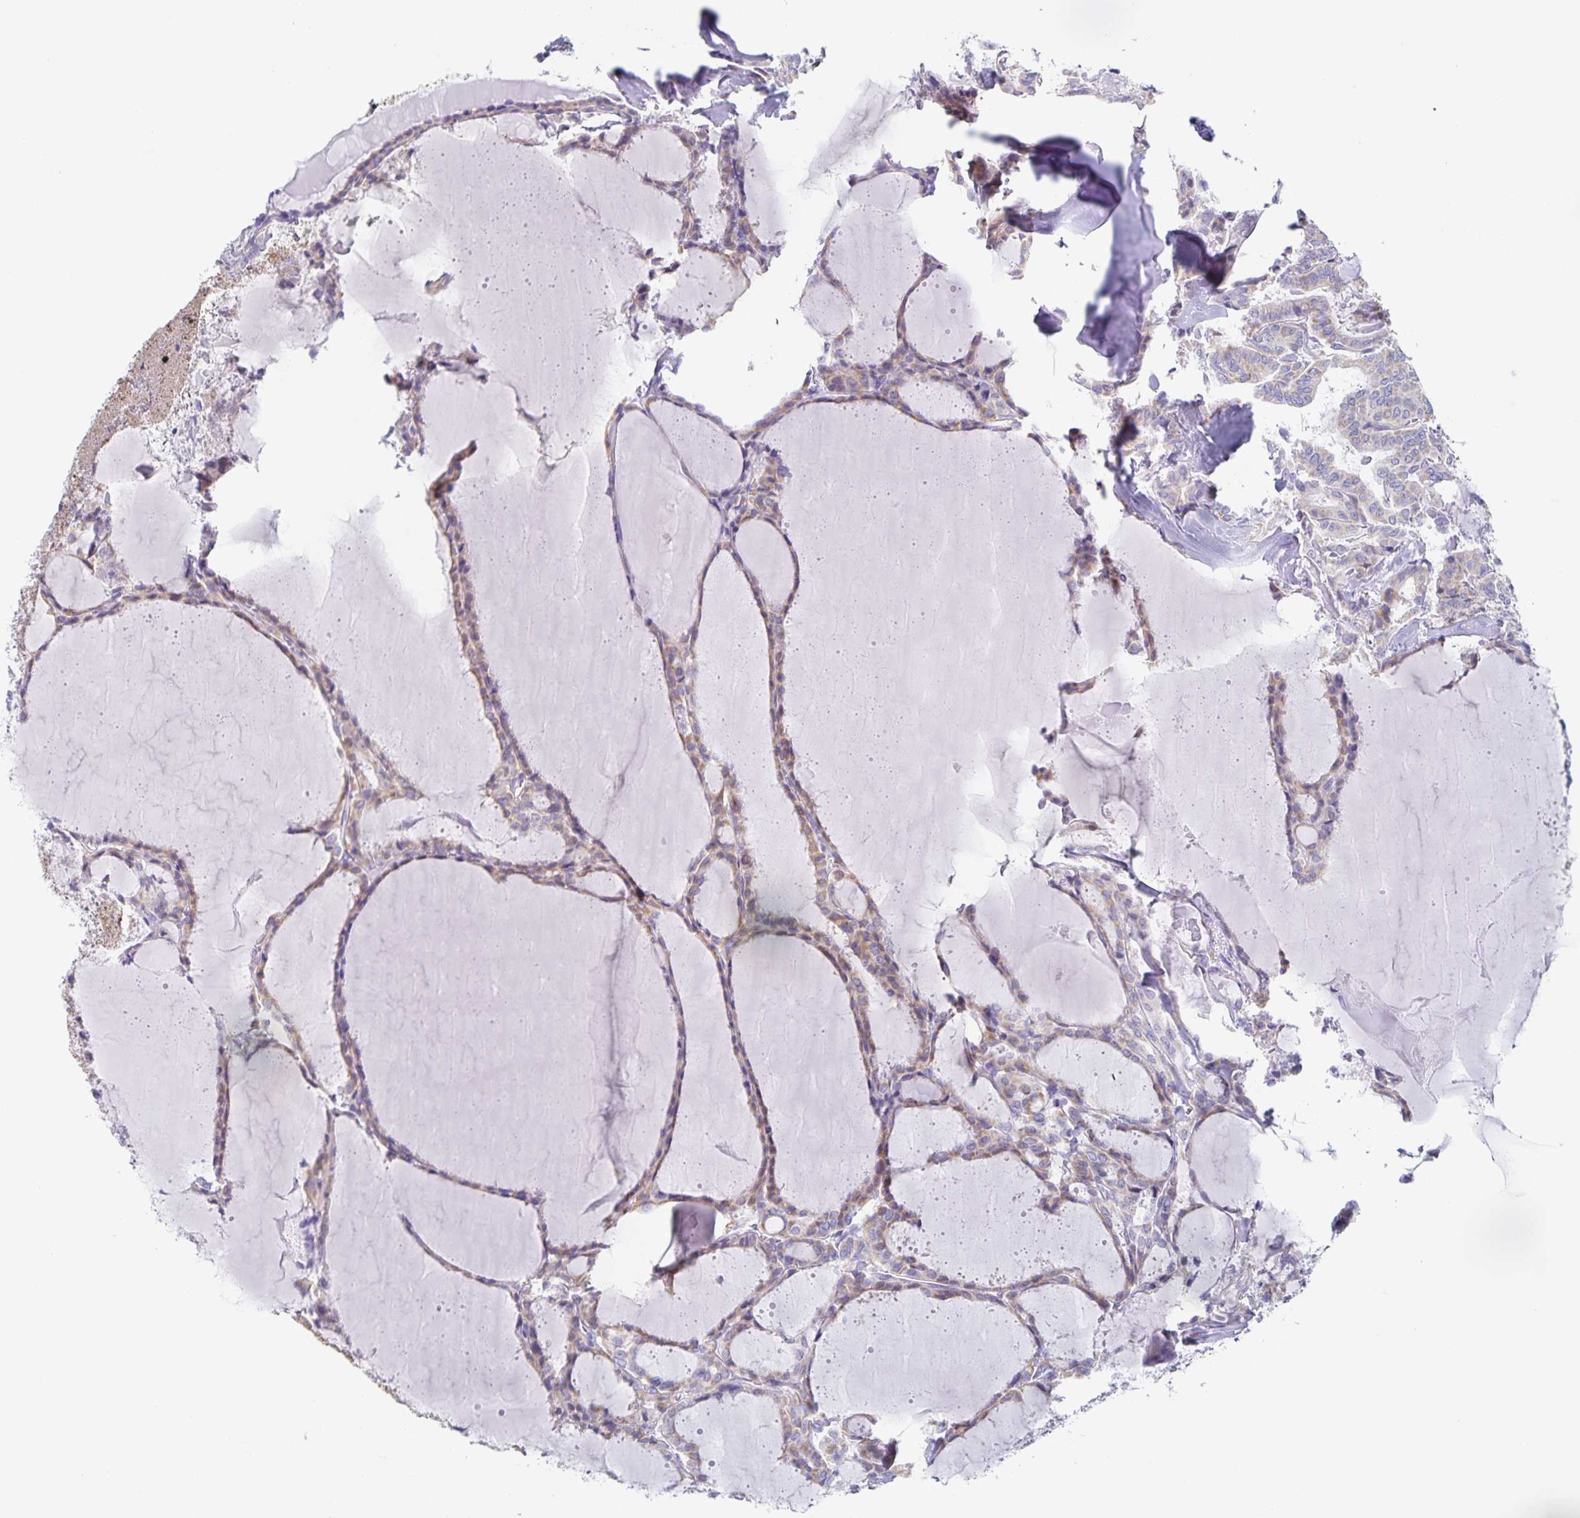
{"staining": {"intensity": "moderate", "quantity": "25%-75%", "location": "cytoplasmic/membranous"}, "tissue": "thyroid cancer", "cell_type": "Tumor cells", "image_type": "cancer", "snomed": [{"axis": "morphology", "description": "Papillary adenocarcinoma, NOS"}, {"axis": "topography", "description": "Thyroid gland"}], "caption": "Thyroid papillary adenocarcinoma stained with immunohistochemistry (IHC) displays moderate cytoplasmic/membranous staining in about 25%-75% of tumor cells.", "gene": "CENPH", "patient": {"sex": "male", "age": 87}}